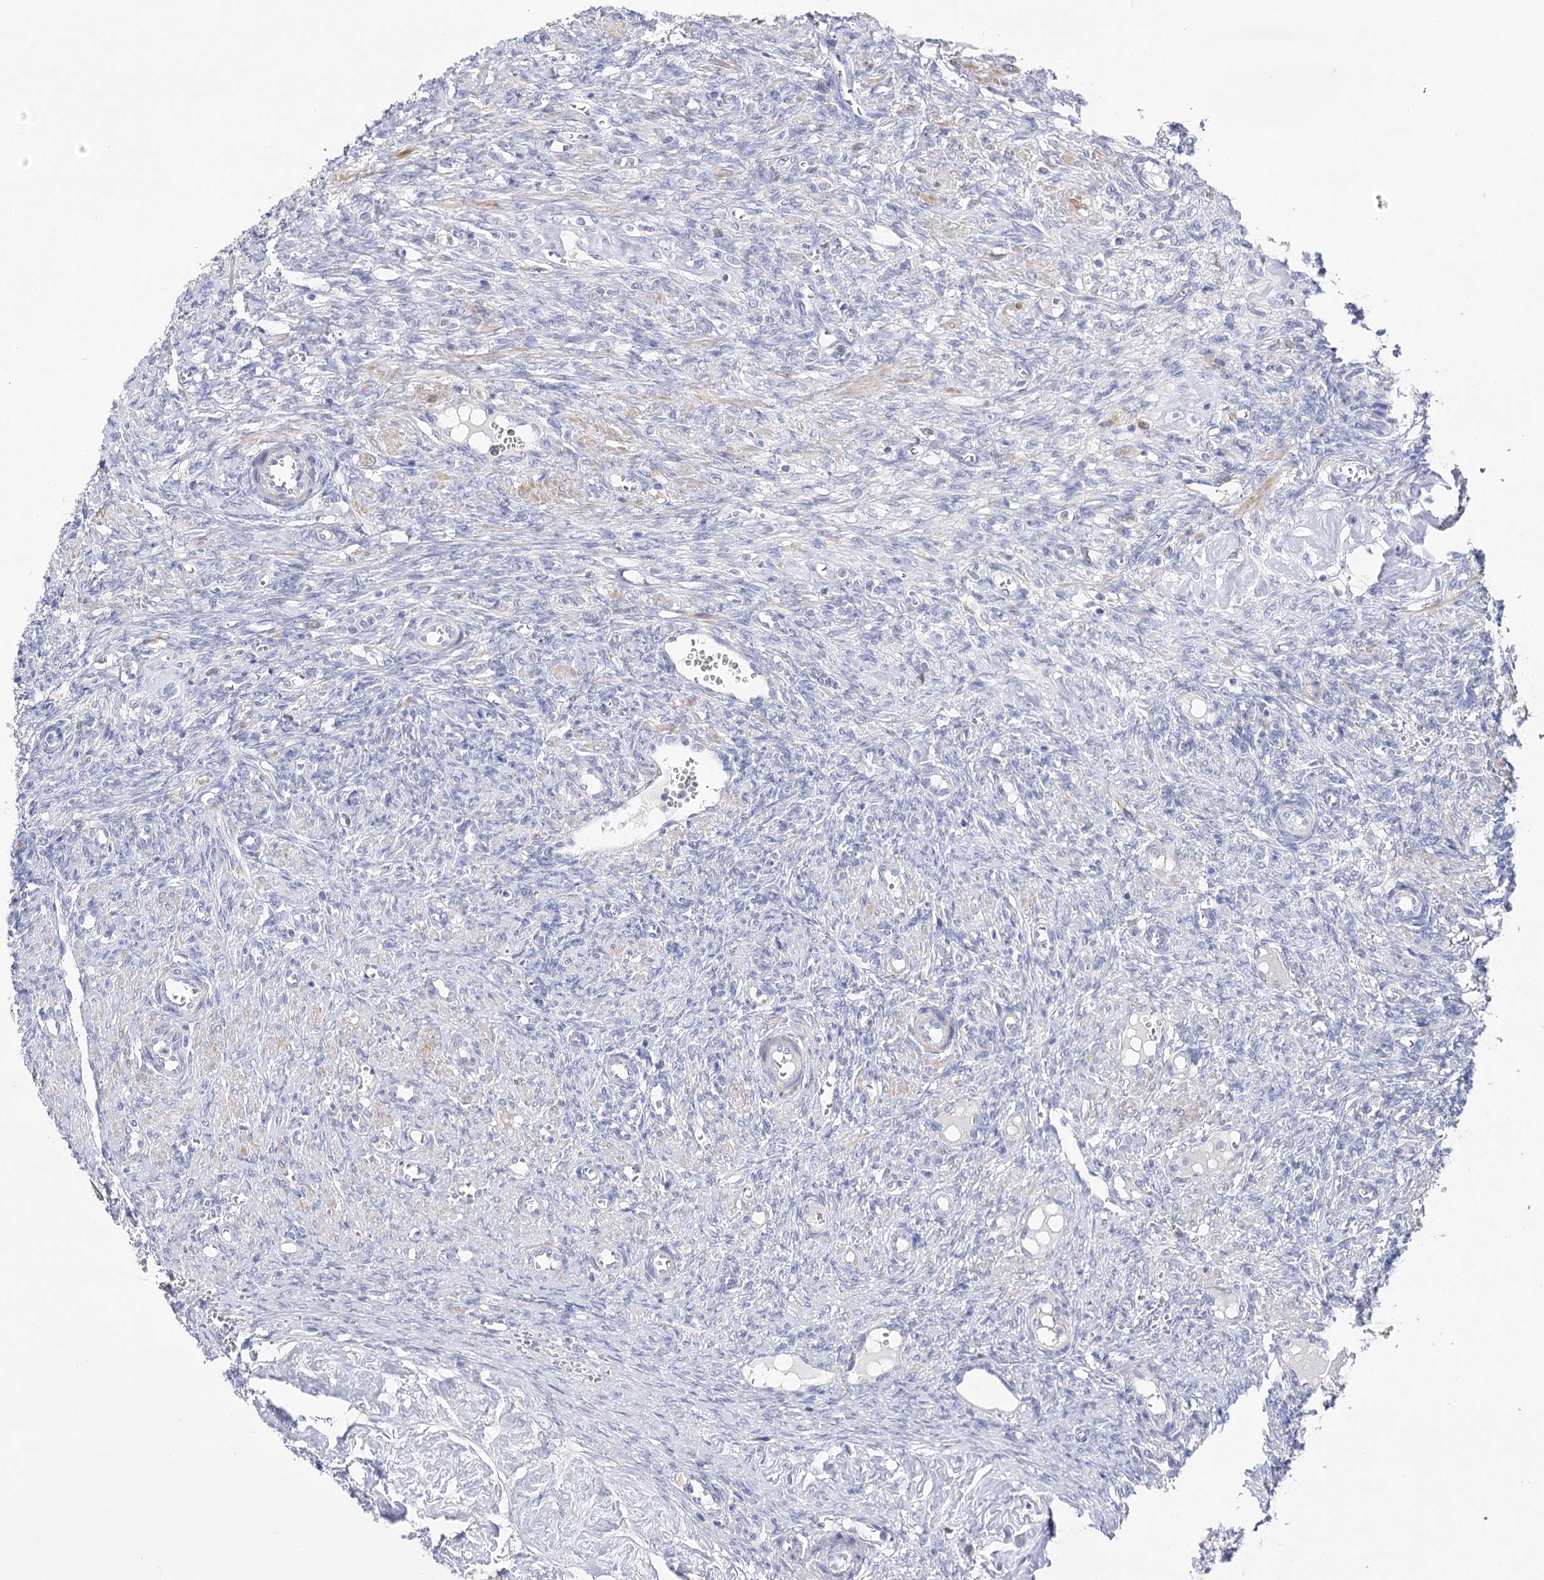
{"staining": {"intensity": "negative", "quantity": "none", "location": "none"}, "tissue": "ovary", "cell_type": "Follicle cells", "image_type": "normal", "snomed": [{"axis": "morphology", "description": "Normal tissue, NOS"}, {"axis": "topography", "description": "Ovary"}], "caption": "A high-resolution micrograph shows immunohistochemistry (IHC) staining of benign ovary, which demonstrates no significant expression in follicle cells.", "gene": "NRAP", "patient": {"sex": "female", "age": 41}}